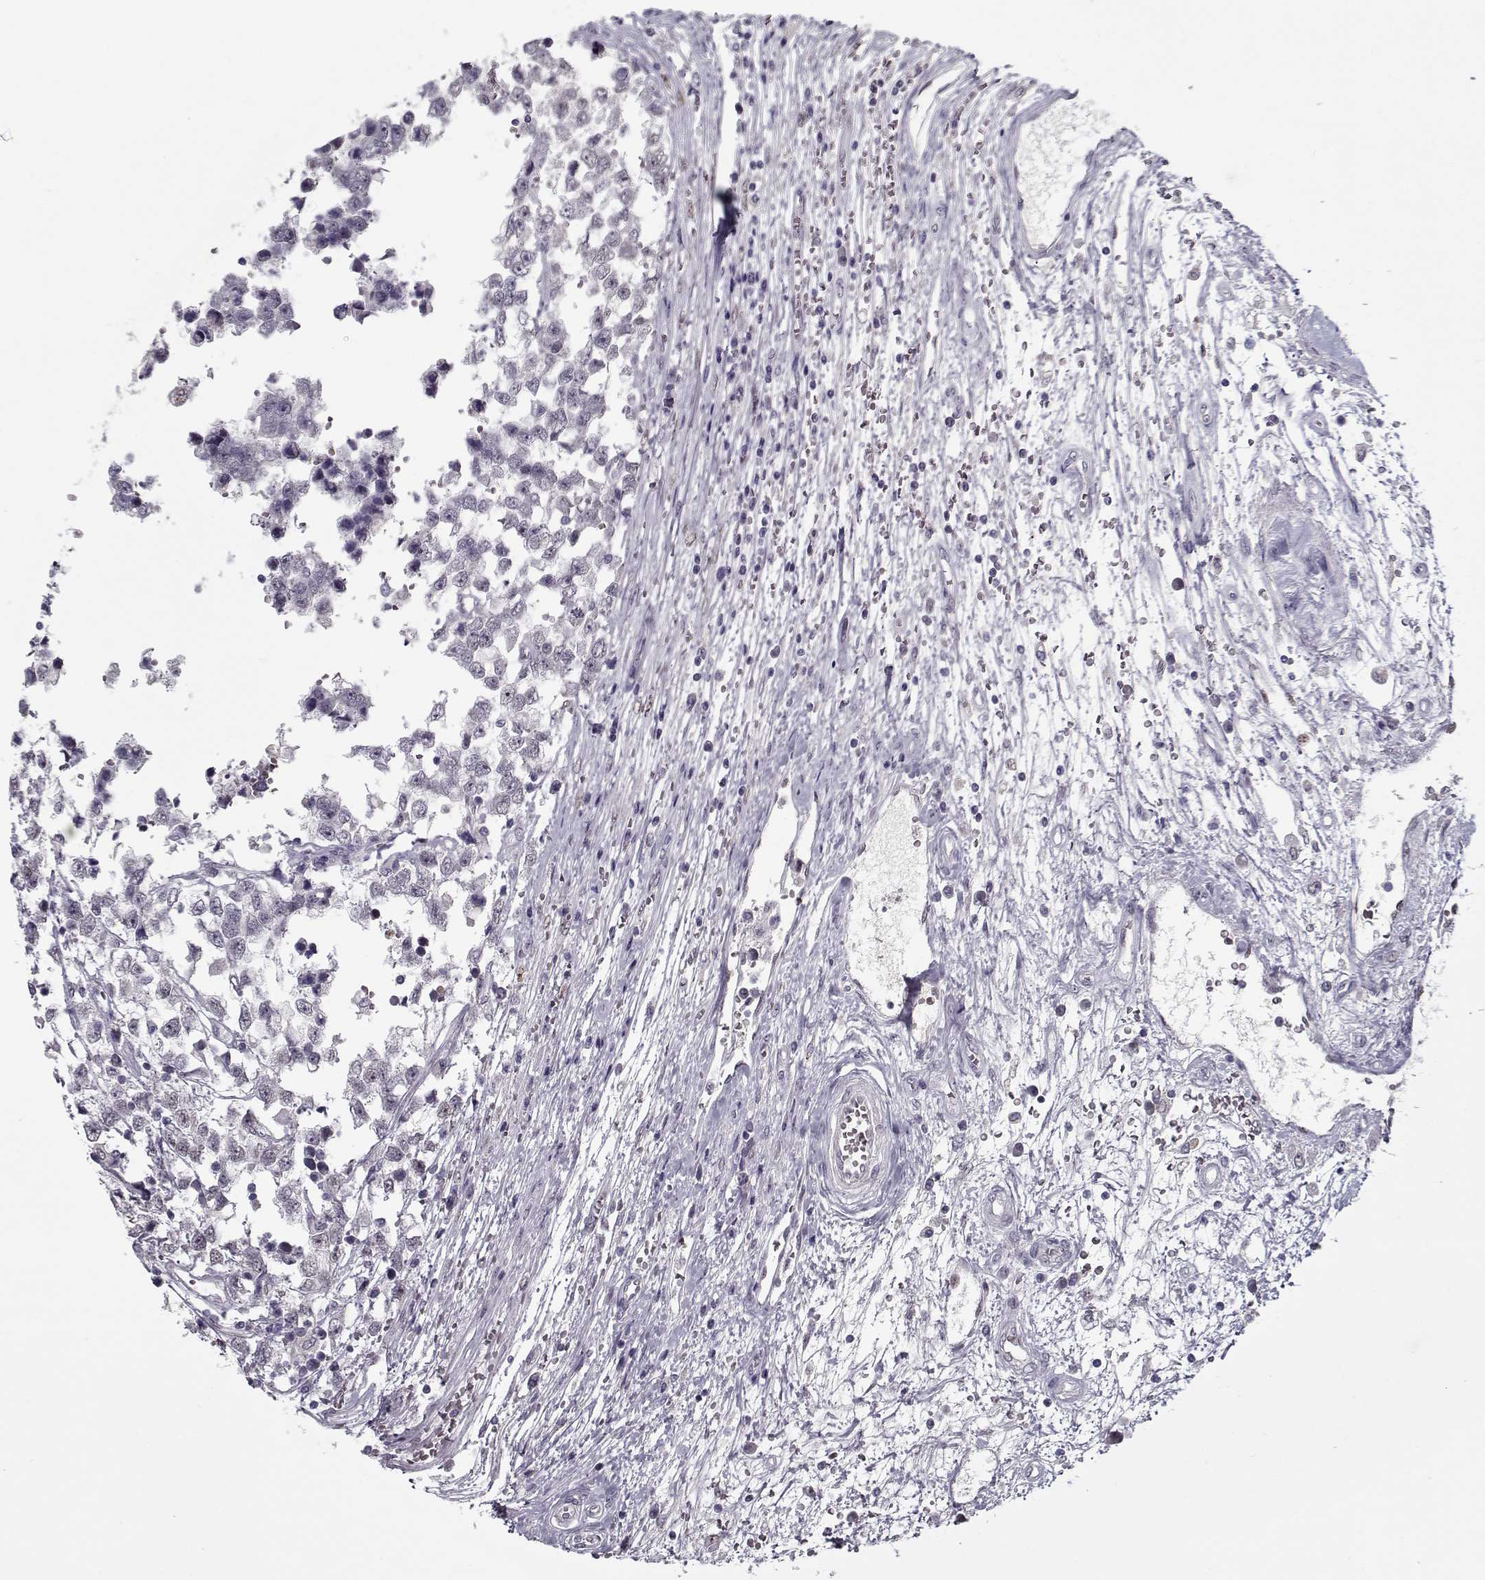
{"staining": {"intensity": "negative", "quantity": "none", "location": "none"}, "tissue": "testis cancer", "cell_type": "Tumor cells", "image_type": "cancer", "snomed": [{"axis": "morphology", "description": "Normal tissue, NOS"}, {"axis": "morphology", "description": "Seminoma, NOS"}, {"axis": "topography", "description": "Testis"}, {"axis": "topography", "description": "Epididymis"}], "caption": "High power microscopy histopathology image of an immunohistochemistry image of testis cancer (seminoma), revealing no significant positivity in tumor cells. (DAB (3,3'-diaminobenzidine) immunohistochemistry visualized using brightfield microscopy, high magnification).", "gene": "PRMT8", "patient": {"sex": "male", "age": 34}}